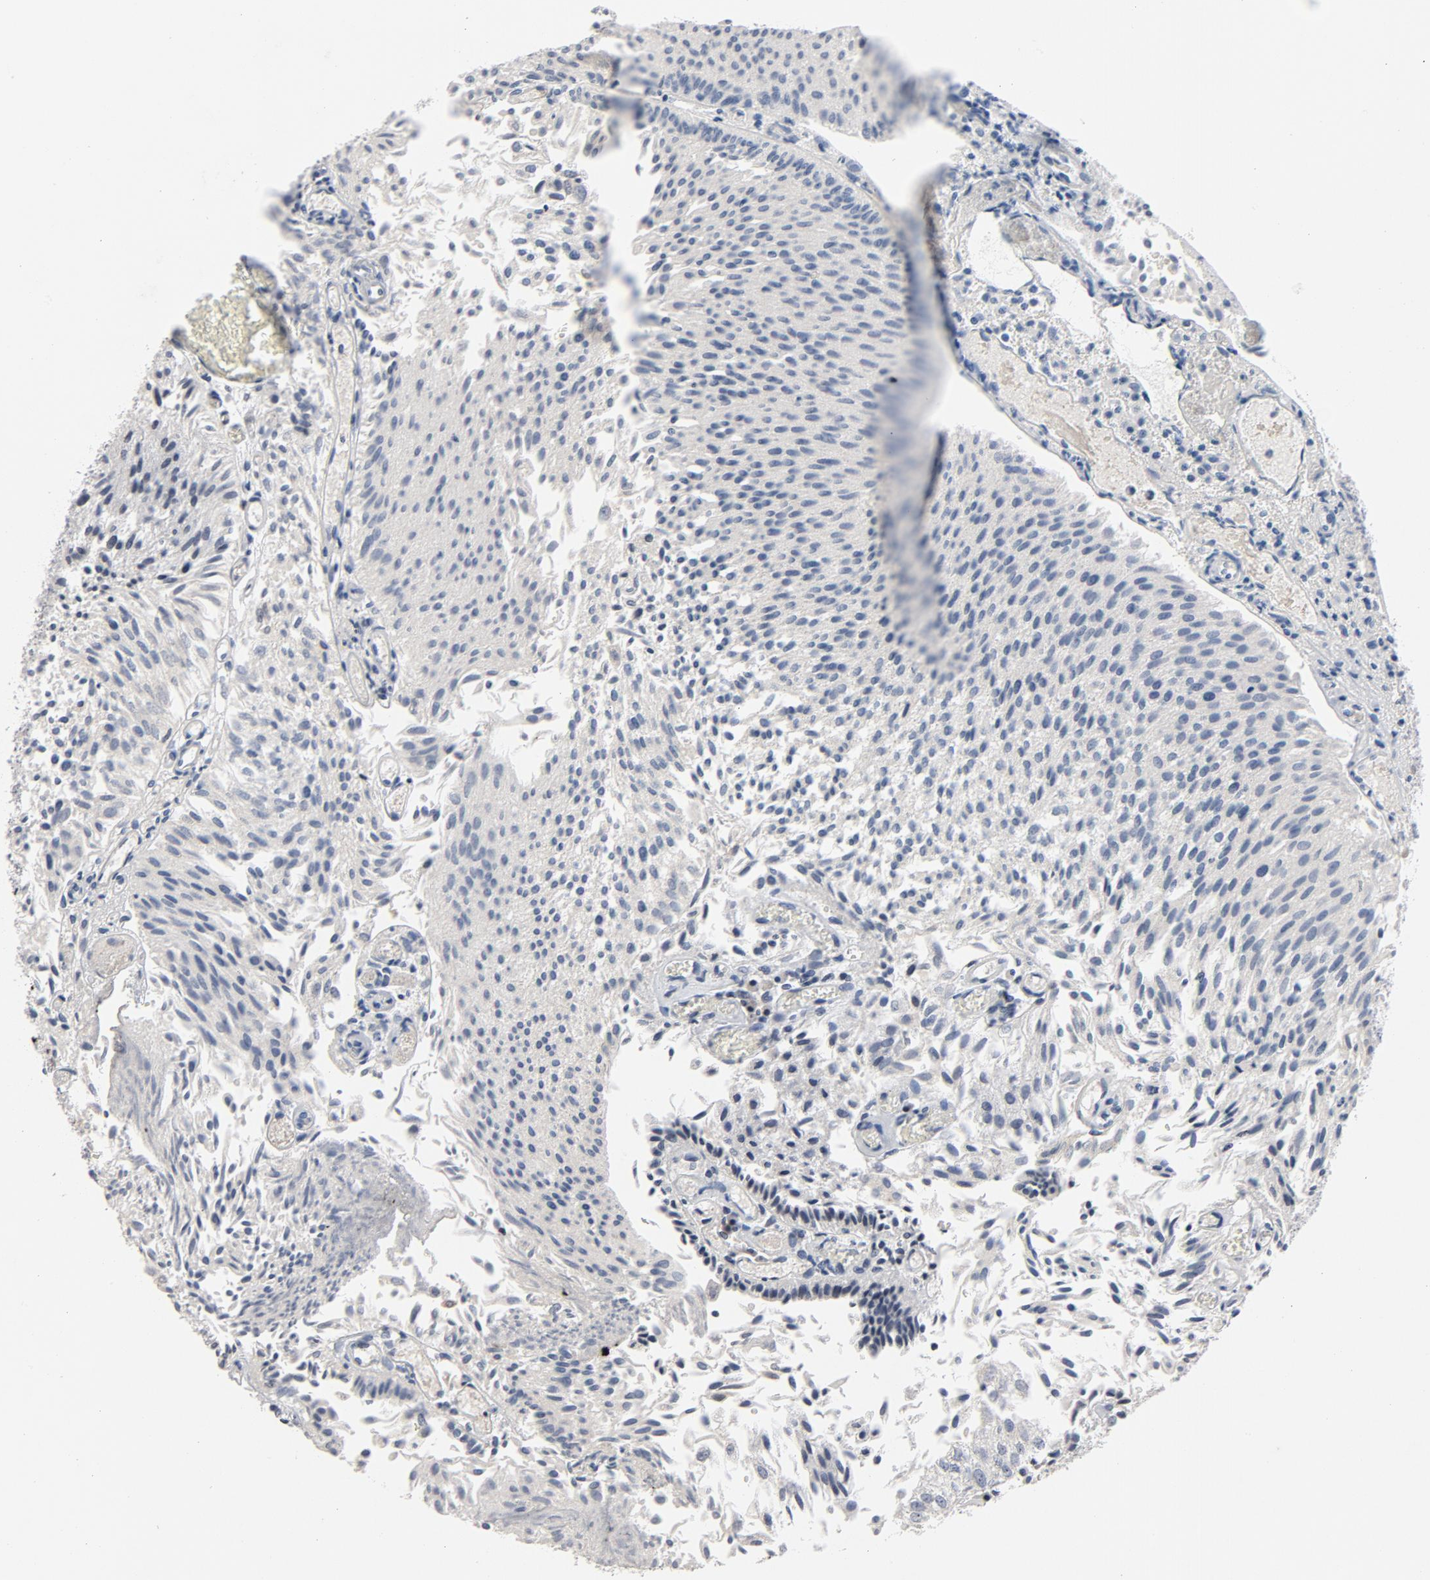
{"staining": {"intensity": "negative", "quantity": "none", "location": "none"}, "tissue": "urothelial cancer", "cell_type": "Tumor cells", "image_type": "cancer", "snomed": [{"axis": "morphology", "description": "Urothelial carcinoma, Low grade"}, {"axis": "topography", "description": "Urinary bladder"}], "caption": "Immunohistochemistry (IHC) histopathology image of urothelial cancer stained for a protein (brown), which exhibits no positivity in tumor cells. Brightfield microscopy of immunohistochemistry (IHC) stained with DAB (brown) and hematoxylin (blue), captured at high magnification.", "gene": "TCL1A", "patient": {"sex": "male", "age": 86}}